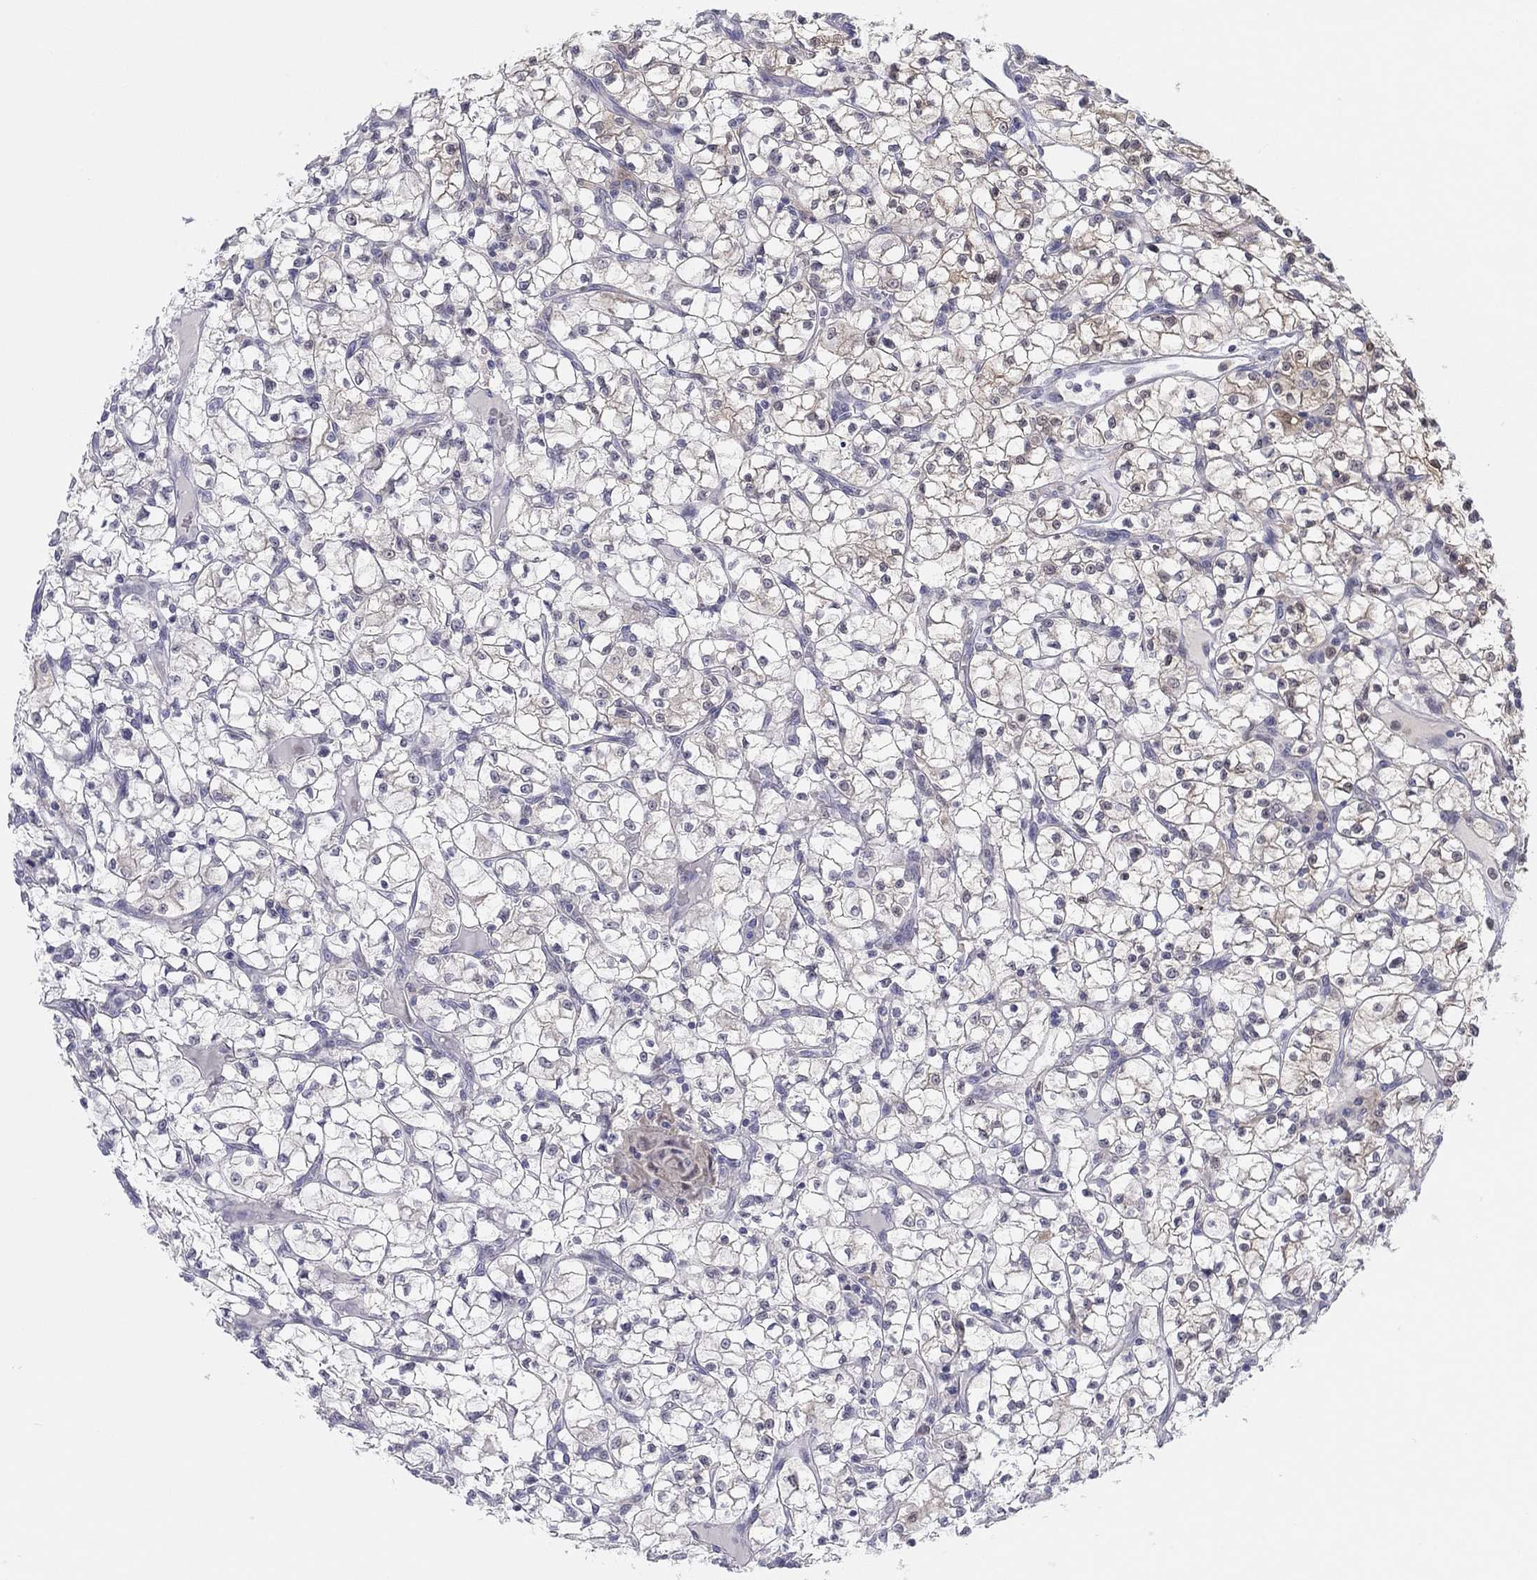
{"staining": {"intensity": "negative", "quantity": "none", "location": "none"}, "tissue": "renal cancer", "cell_type": "Tumor cells", "image_type": "cancer", "snomed": [{"axis": "morphology", "description": "Adenocarcinoma, NOS"}, {"axis": "topography", "description": "Kidney"}], "caption": "High power microscopy photomicrograph of an IHC image of adenocarcinoma (renal), revealing no significant staining in tumor cells.", "gene": "PDXK", "patient": {"sex": "female", "age": 64}}